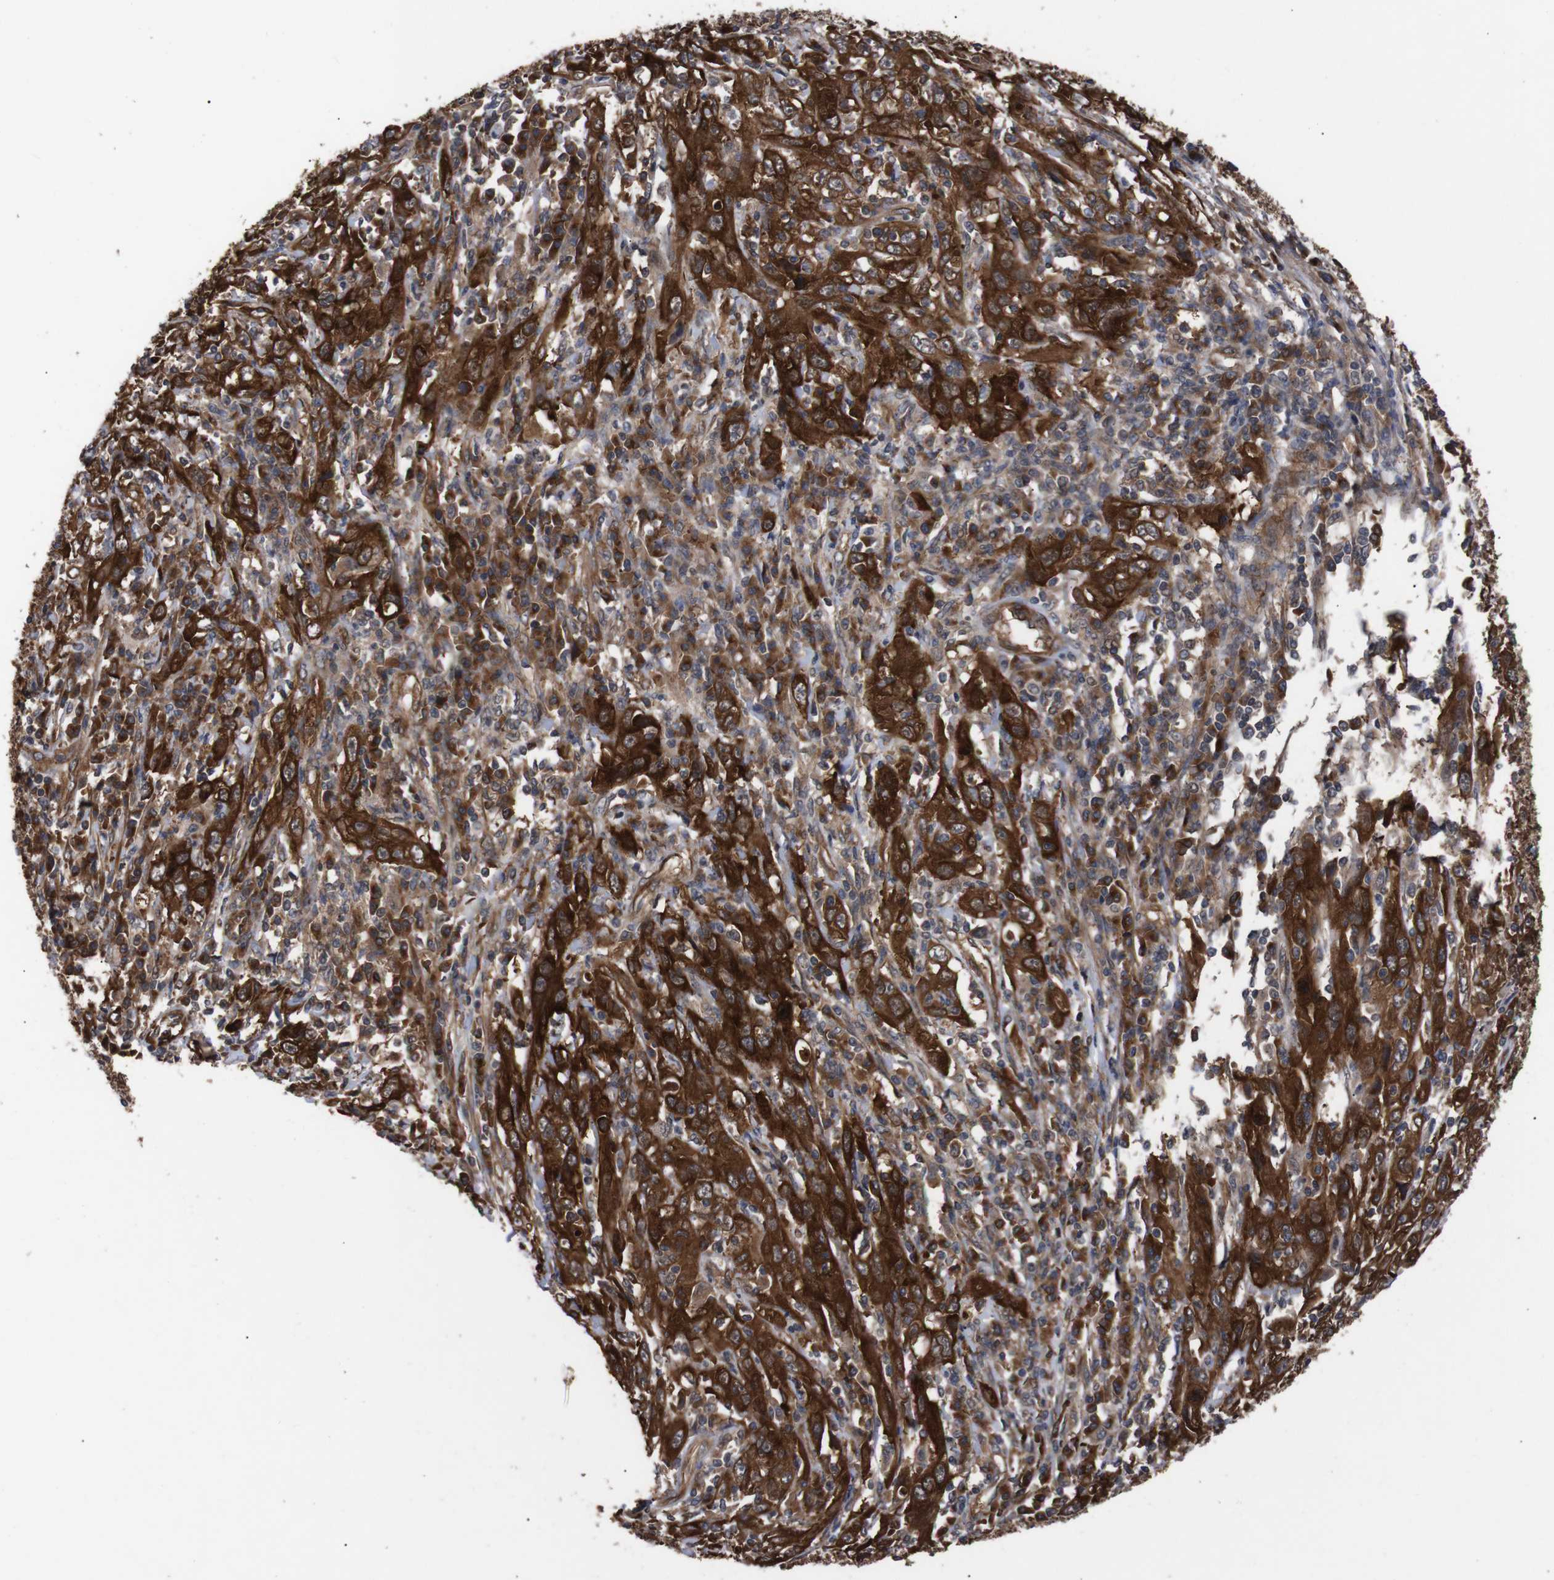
{"staining": {"intensity": "strong", "quantity": ">75%", "location": "cytoplasmic/membranous"}, "tissue": "cervical cancer", "cell_type": "Tumor cells", "image_type": "cancer", "snomed": [{"axis": "morphology", "description": "Squamous cell carcinoma, NOS"}, {"axis": "topography", "description": "Cervix"}], "caption": "Cervical cancer (squamous cell carcinoma) was stained to show a protein in brown. There is high levels of strong cytoplasmic/membranous positivity in about >75% of tumor cells. (Stains: DAB (3,3'-diaminobenzidine) in brown, nuclei in blue, Microscopy: brightfield microscopy at high magnification).", "gene": "PAWR", "patient": {"sex": "female", "age": 46}}